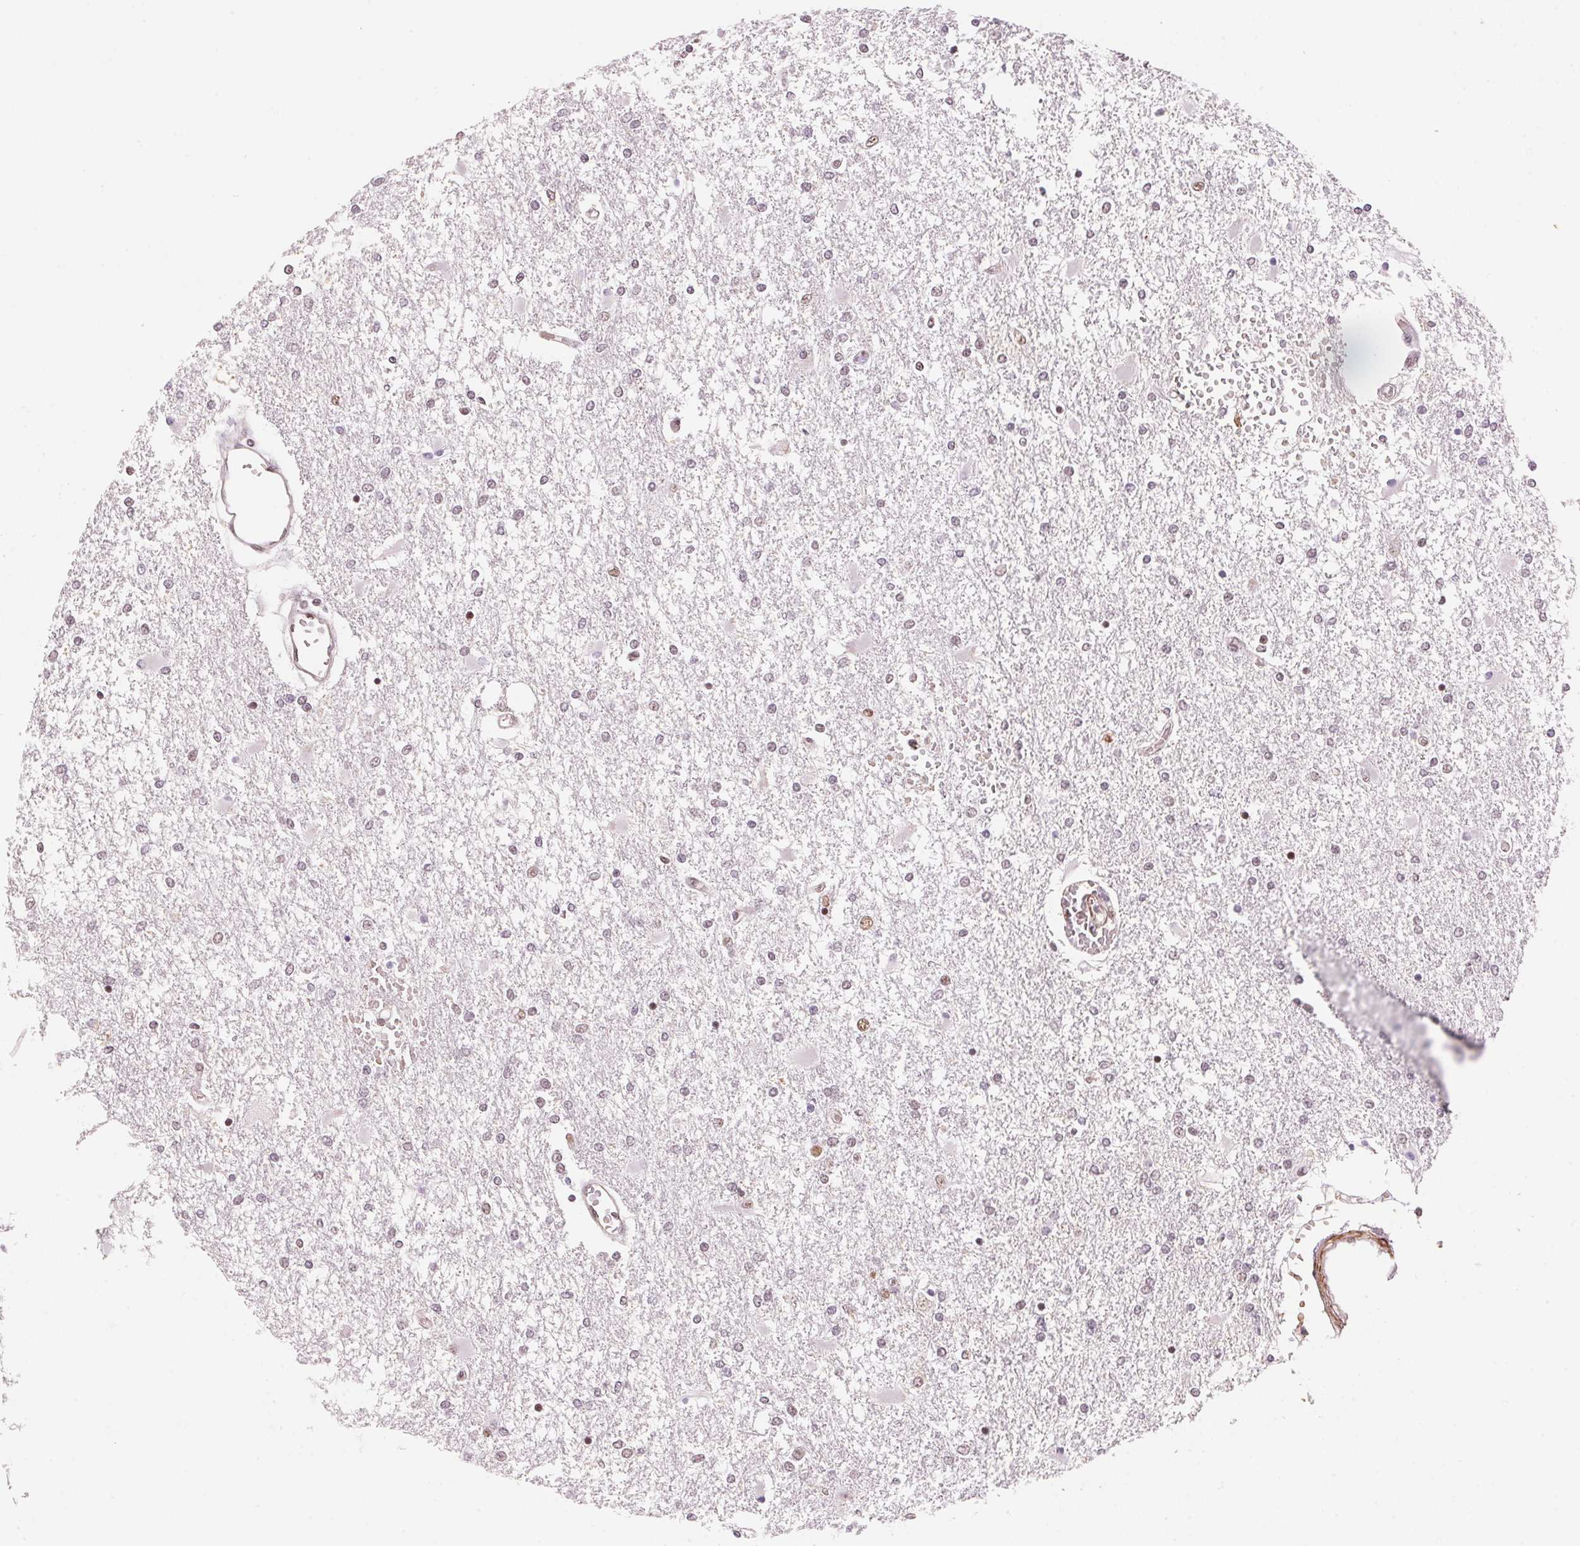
{"staining": {"intensity": "weak", "quantity": "<25%", "location": "nuclear"}, "tissue": "glioma", "cell_type": "Tumor cells", "image_type": "cancer", "snomed": [{"axis": "morphology", "description": "Glioma, malignant, High grade"}, {"axis": "topography", "description": "Cerebral cortex"}], "caption": "Photomicrograph shows no protein expression in tumor cells of malignant glioma (high-grade) tissue. (Immunohistochemistry (ihc), brightfield microscopy, high magnification).", "gene": "HNRNPDL", "patient": {"sex": "male", "age": 79}}